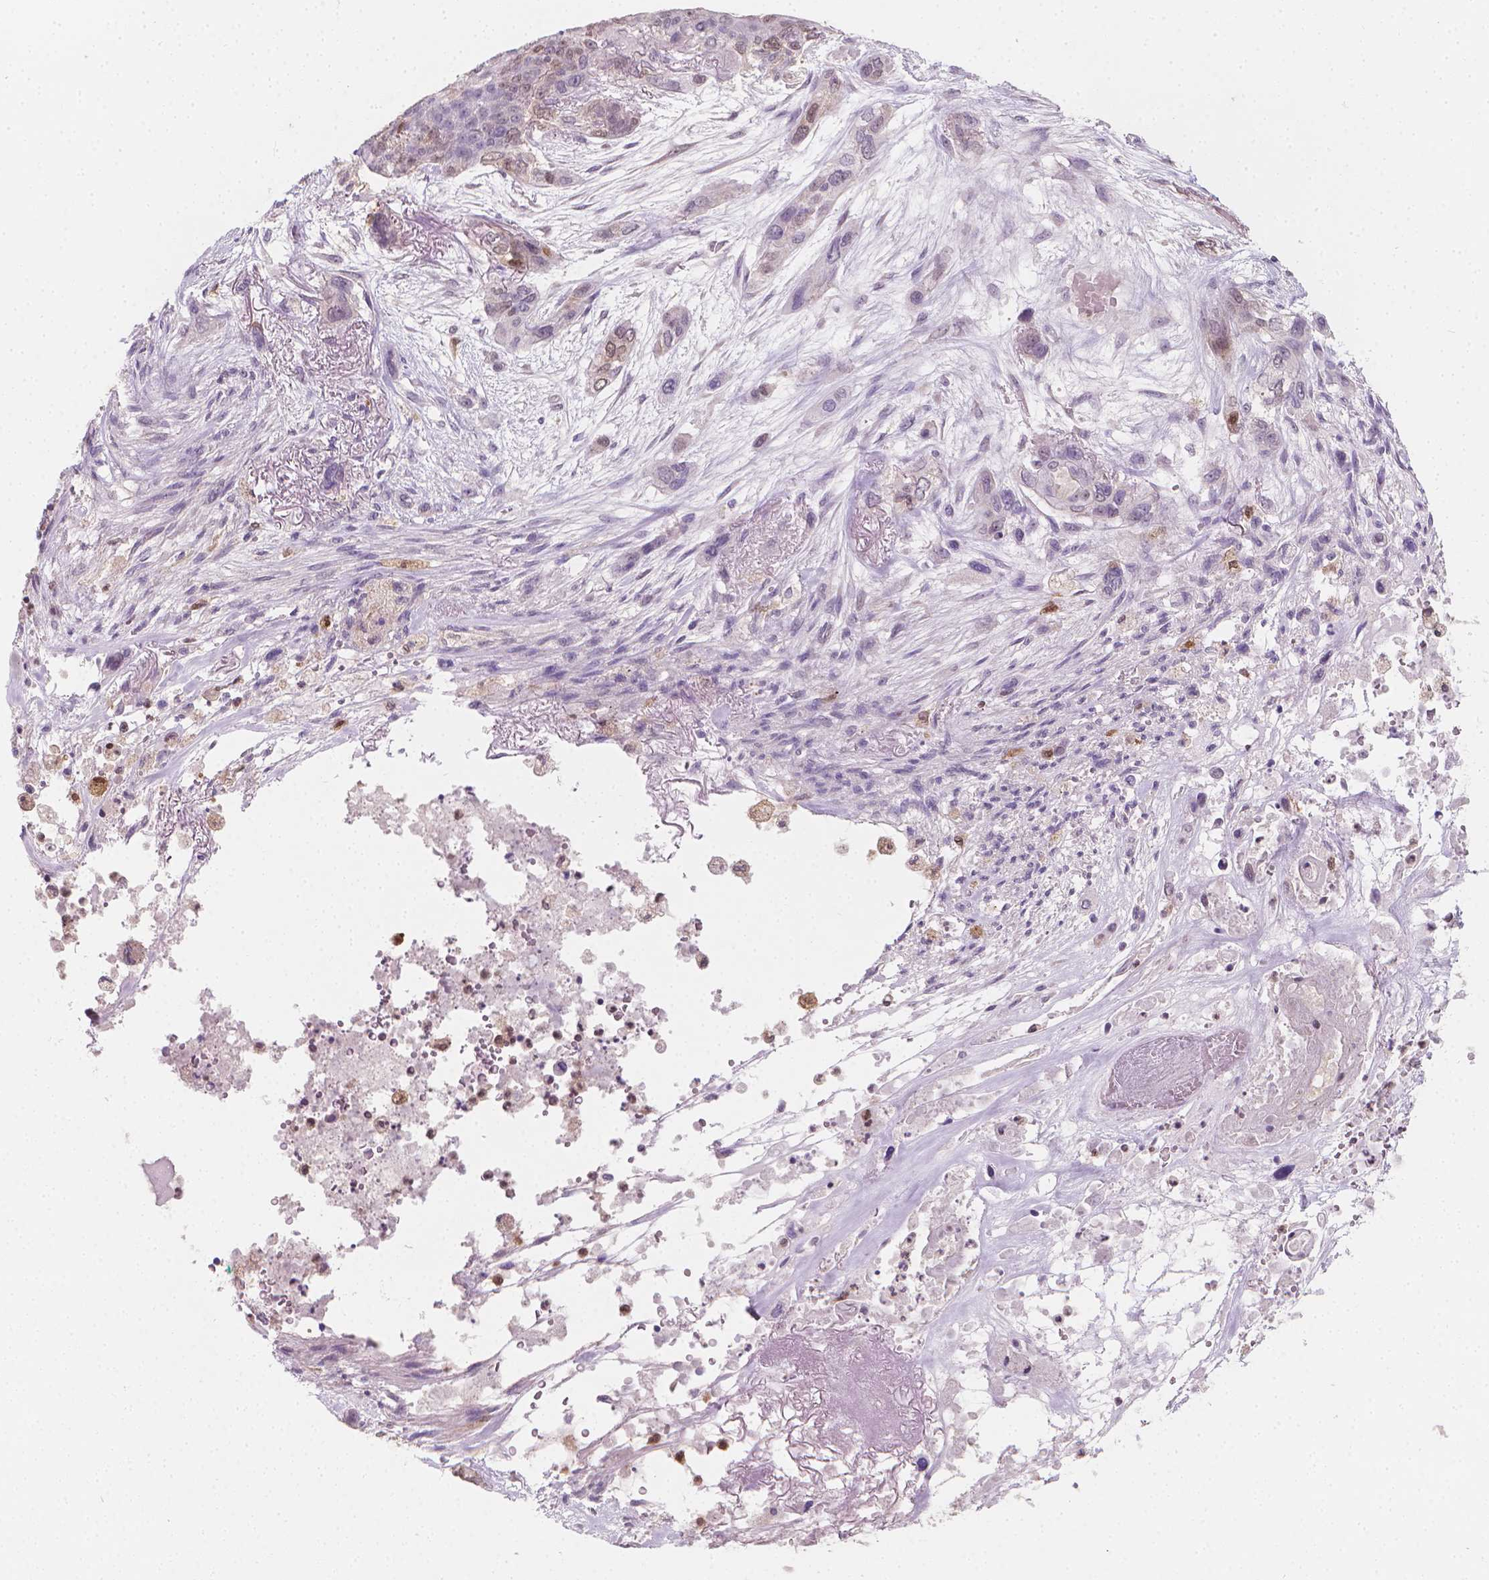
{"staining": {"intensity": "weak", "quantity": "<25%", "location": "nuclear"}, "tissue": "lung cancer", "cell_type": "Tumor cells", "image_type": "cancer", "snomed": [{"axis": "morphology", "description": "Squamous cell carcinoma, NOS"}, {"axis": "topography", "description": "Lung"}], "caption": "Lung cancer (squamous cell carcinoma) was stained to show a protein in brown. There is no significant expression in tumor cells.", "gene": "TNFAIP2", "patient": {"sex": "female", "age": 70}}